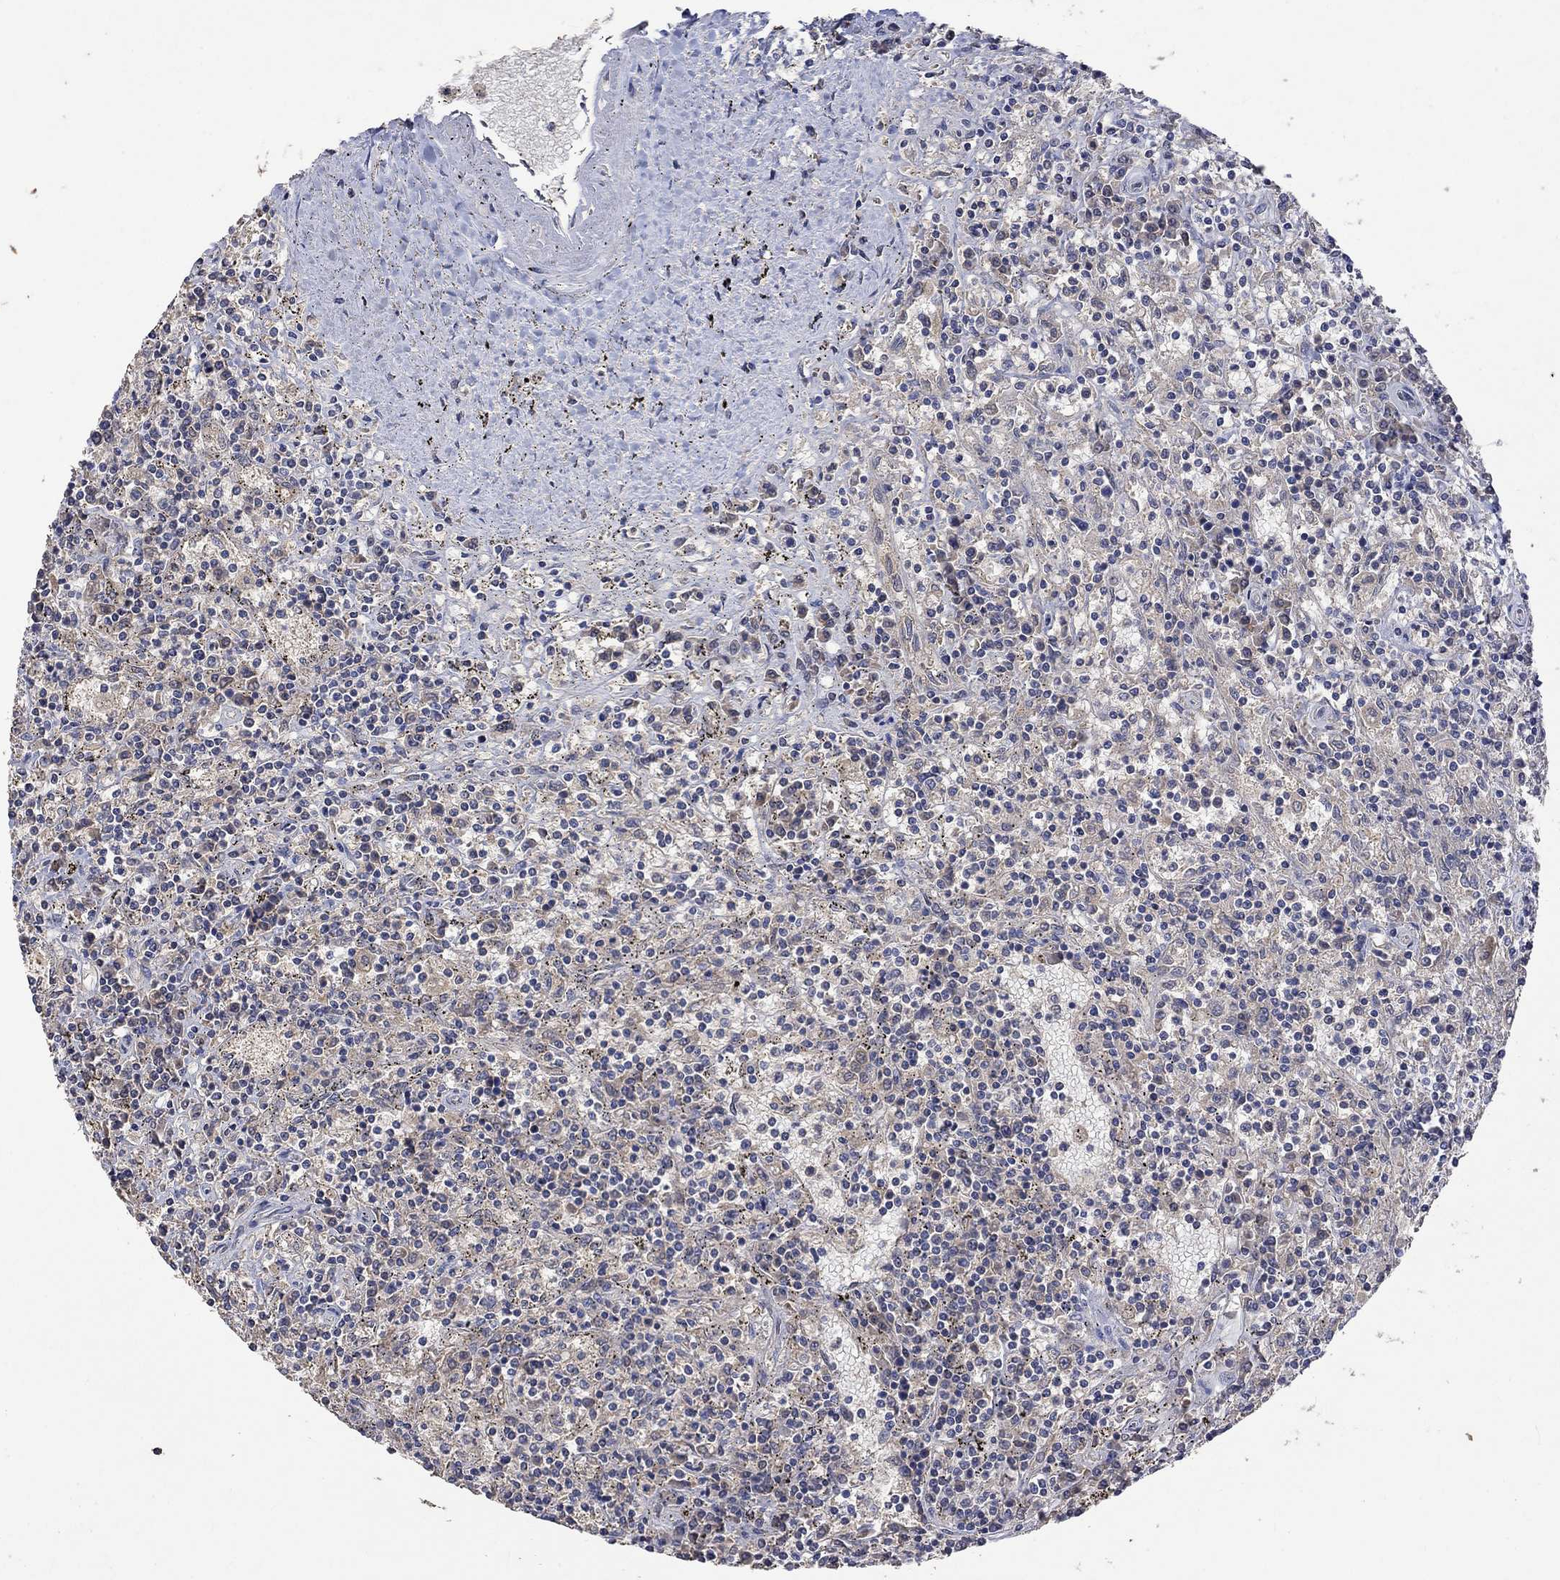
{"staining": {"intensity": "negative", "quantity": "none", "location": "none"}, "tissue": "lymphoma", "cell_type": "Tumor cells", "image_type": "cancer", "snomed": [{"axis": "morphology", "description": "Malignant lymphoma, non-Hodgkin's type, Low grade"}, {"axis": "topography", "description": "Spleen"}], "caption": "IHC histopathology image of human lymphoma stained for a protein (brown), which reveals no staining in tumor cells.", "gene": "PTPN20", "patient": {"sex": "male", "age": 62}}